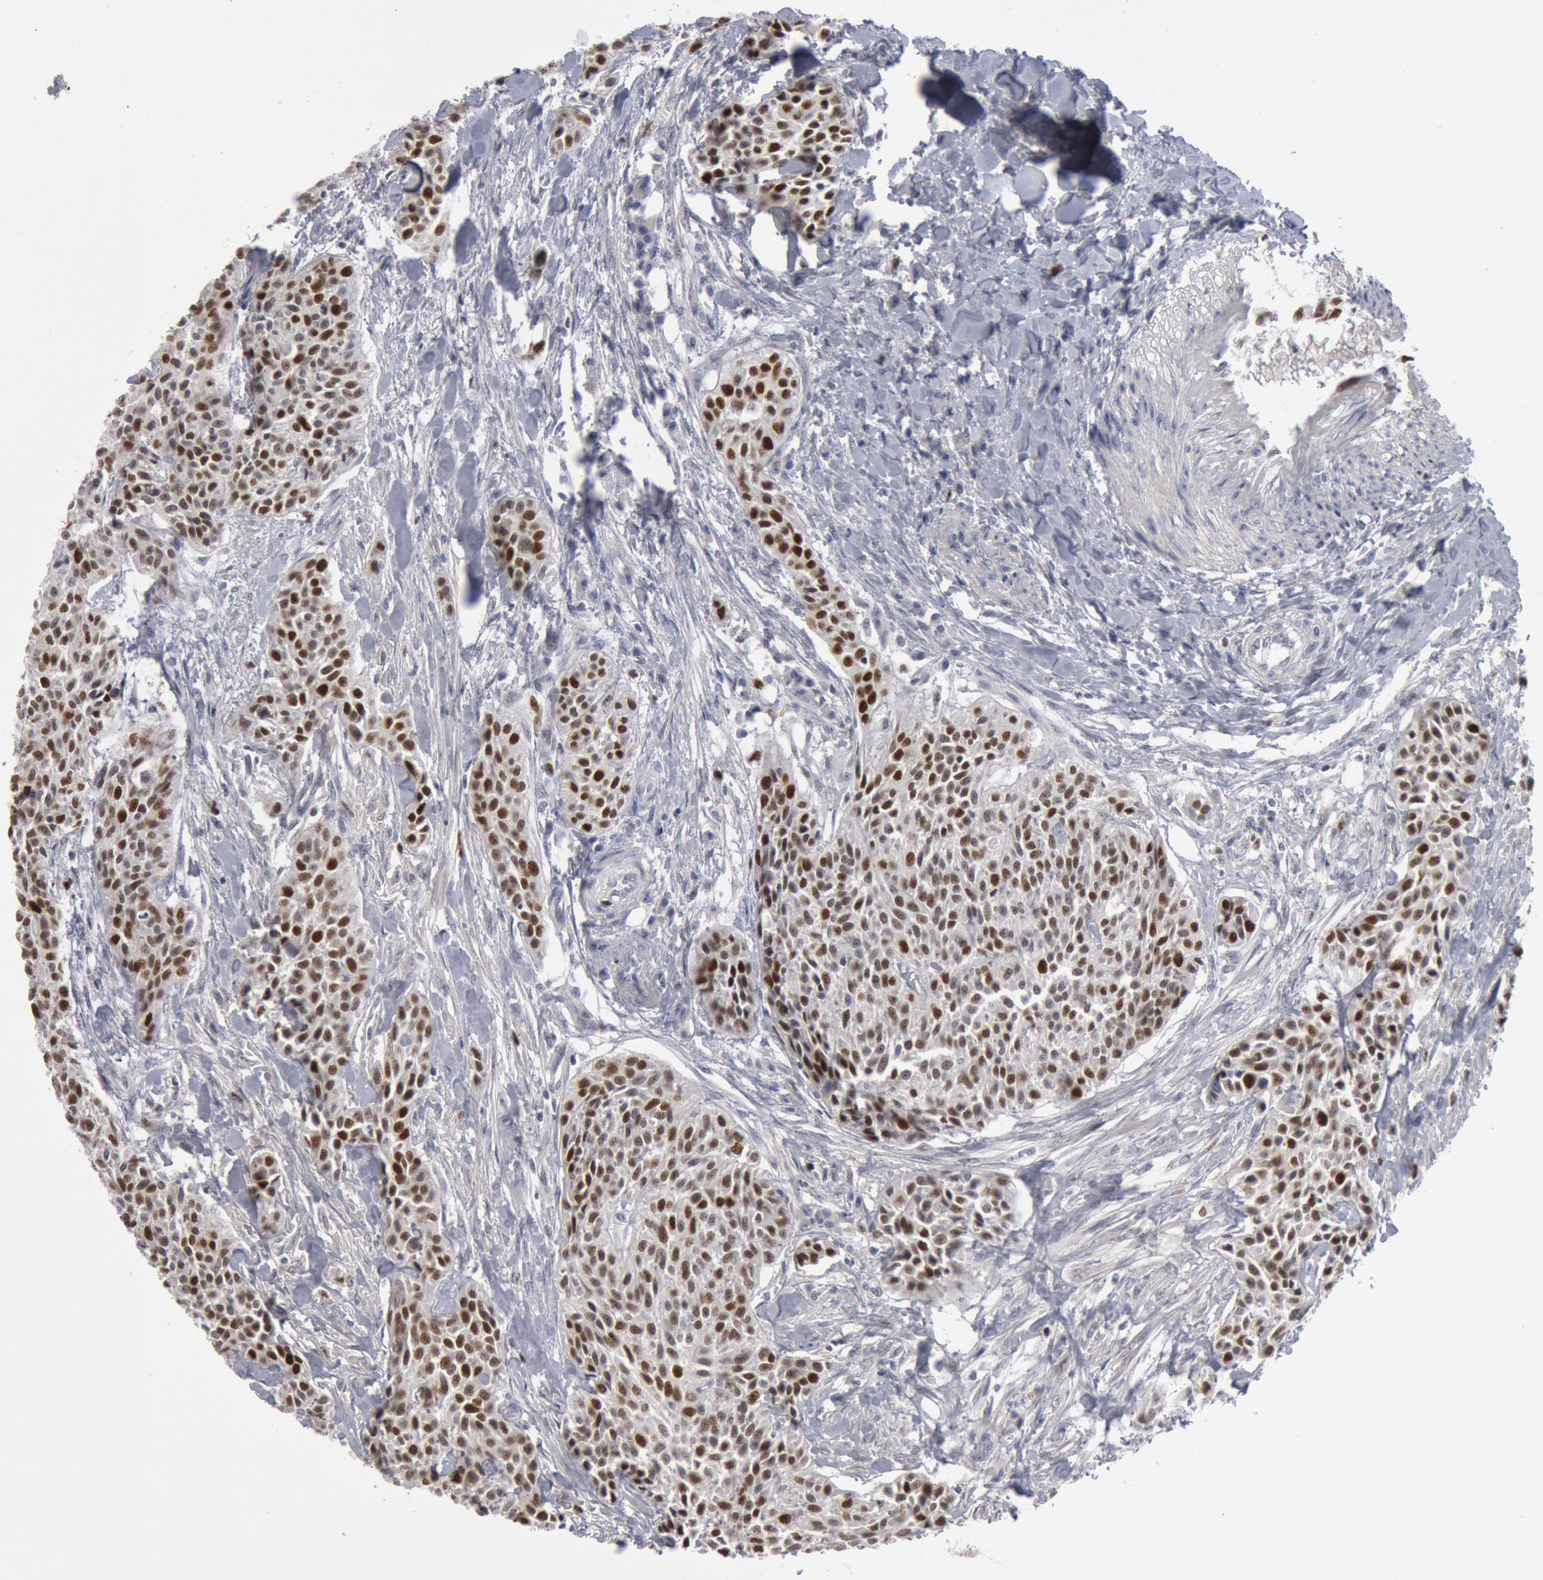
{"staining": {"intensity": "strong", "quantity": ">75%", "location": "nuclear"}, "tissue": "urothelial cancer", "cell_type": "Tumor cells", "image_type": "cancer", "snomed": [{"axis": "morphology", "description": "Urothelial carcinoma, High grade"}, {"axis": "topography", "description": "Urinary bladder"}], "caption": "IHC histopathology image of high-grade urothelial carcinoma stained for a protein (brown), which shows high levels of strong nuclear staining in about >75% of tumor cells.", "gene": "WDHD1", "patient": {"sex": "male", "age": 56}}